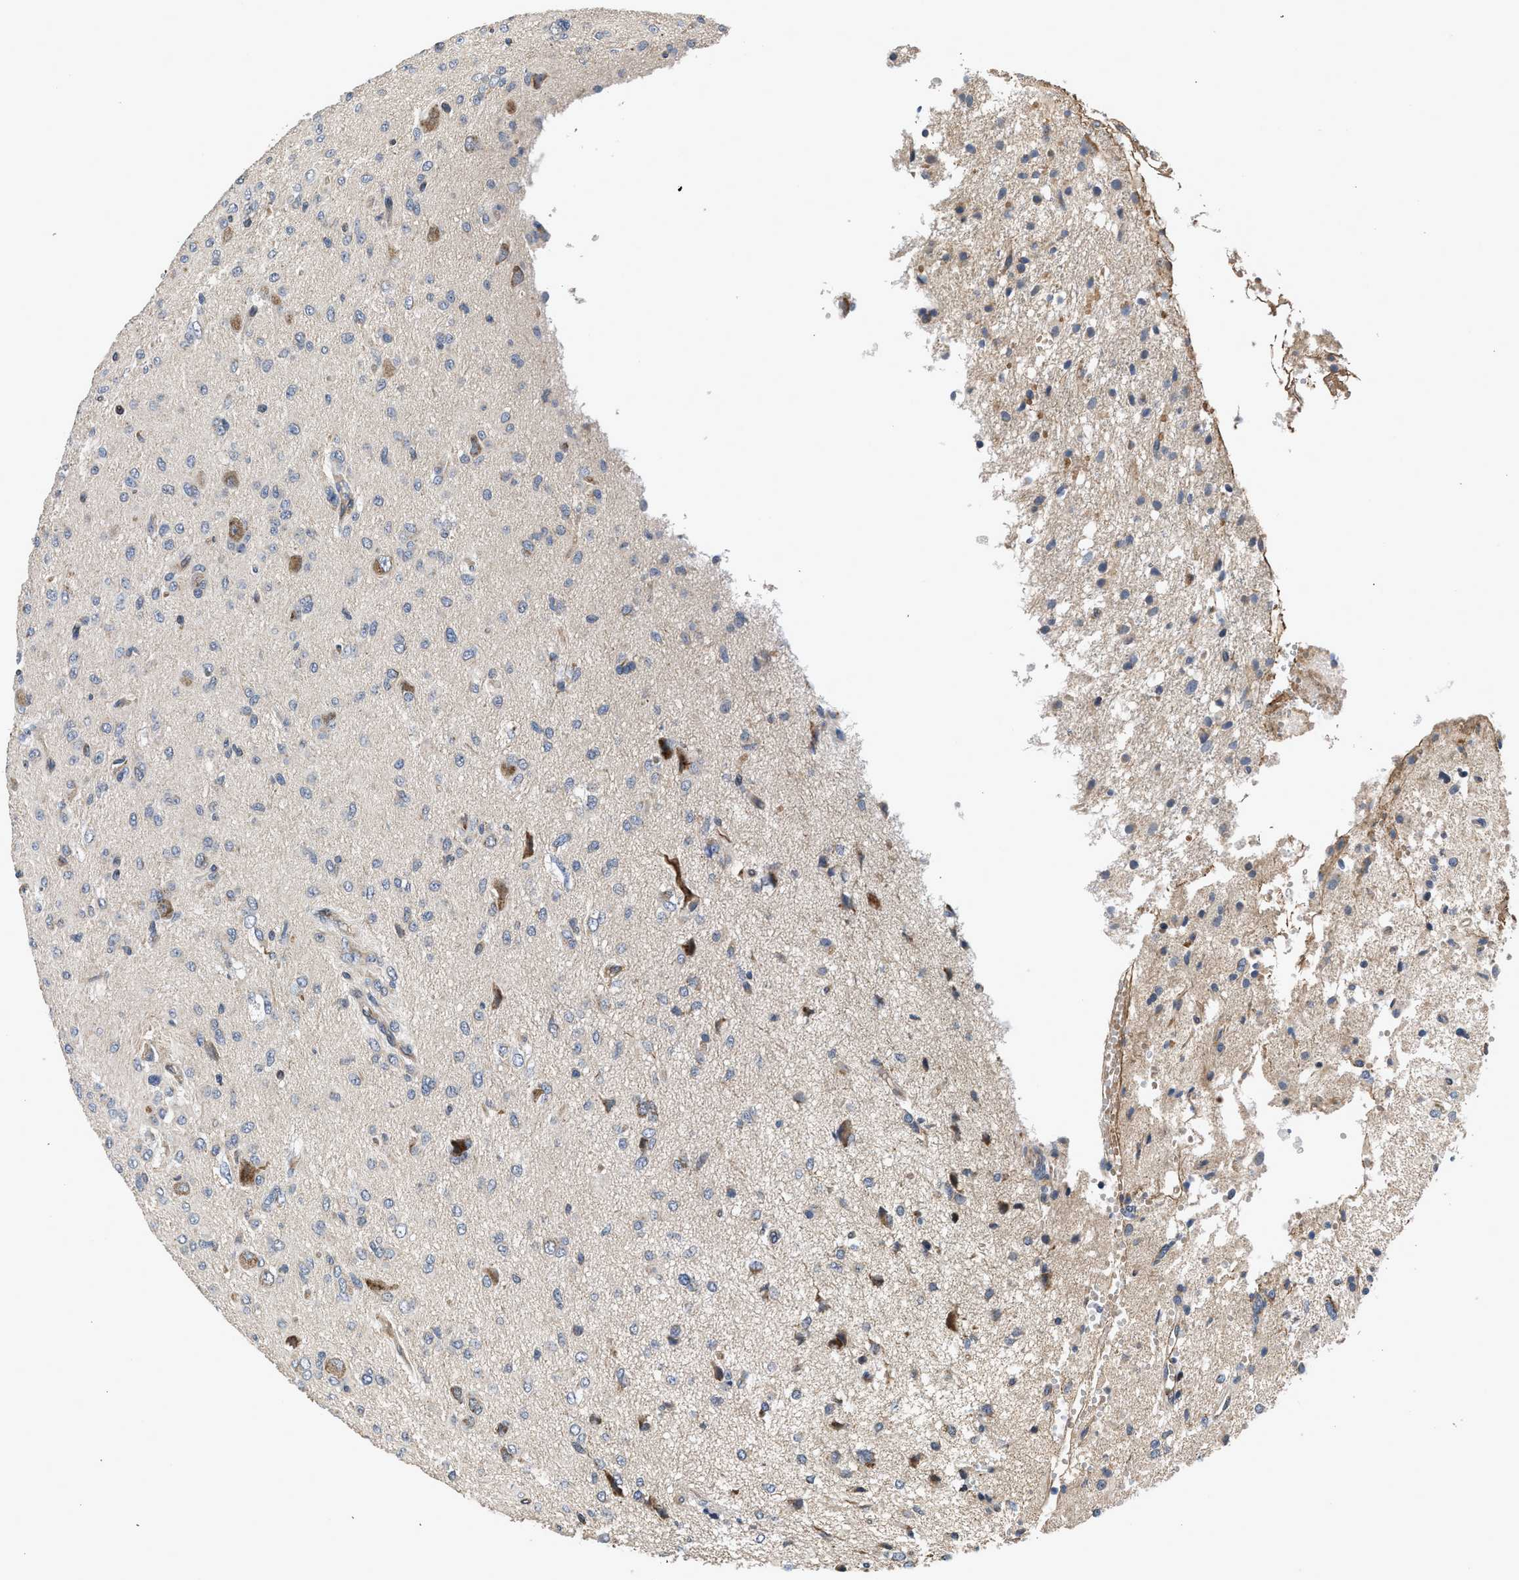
{"staining": {"intensity": "weak", "quantity": "<25%", "location": "cytoplasmic/membranous"}, "tissue": "glioma", "cell_type": "Tumor cells", "image_type": "cancer", "snomed": [{"axis": "morphology", "description": "Glioma, malignant, High grade"}, {"axis": "topography", "description": "Brain"}], "caption": "DAB immunohistochemical staining of human glioma exhibits no significant staining in tumor cells.", "gene": "PIM1", "patient": {"sex": "female", "age": 59}}